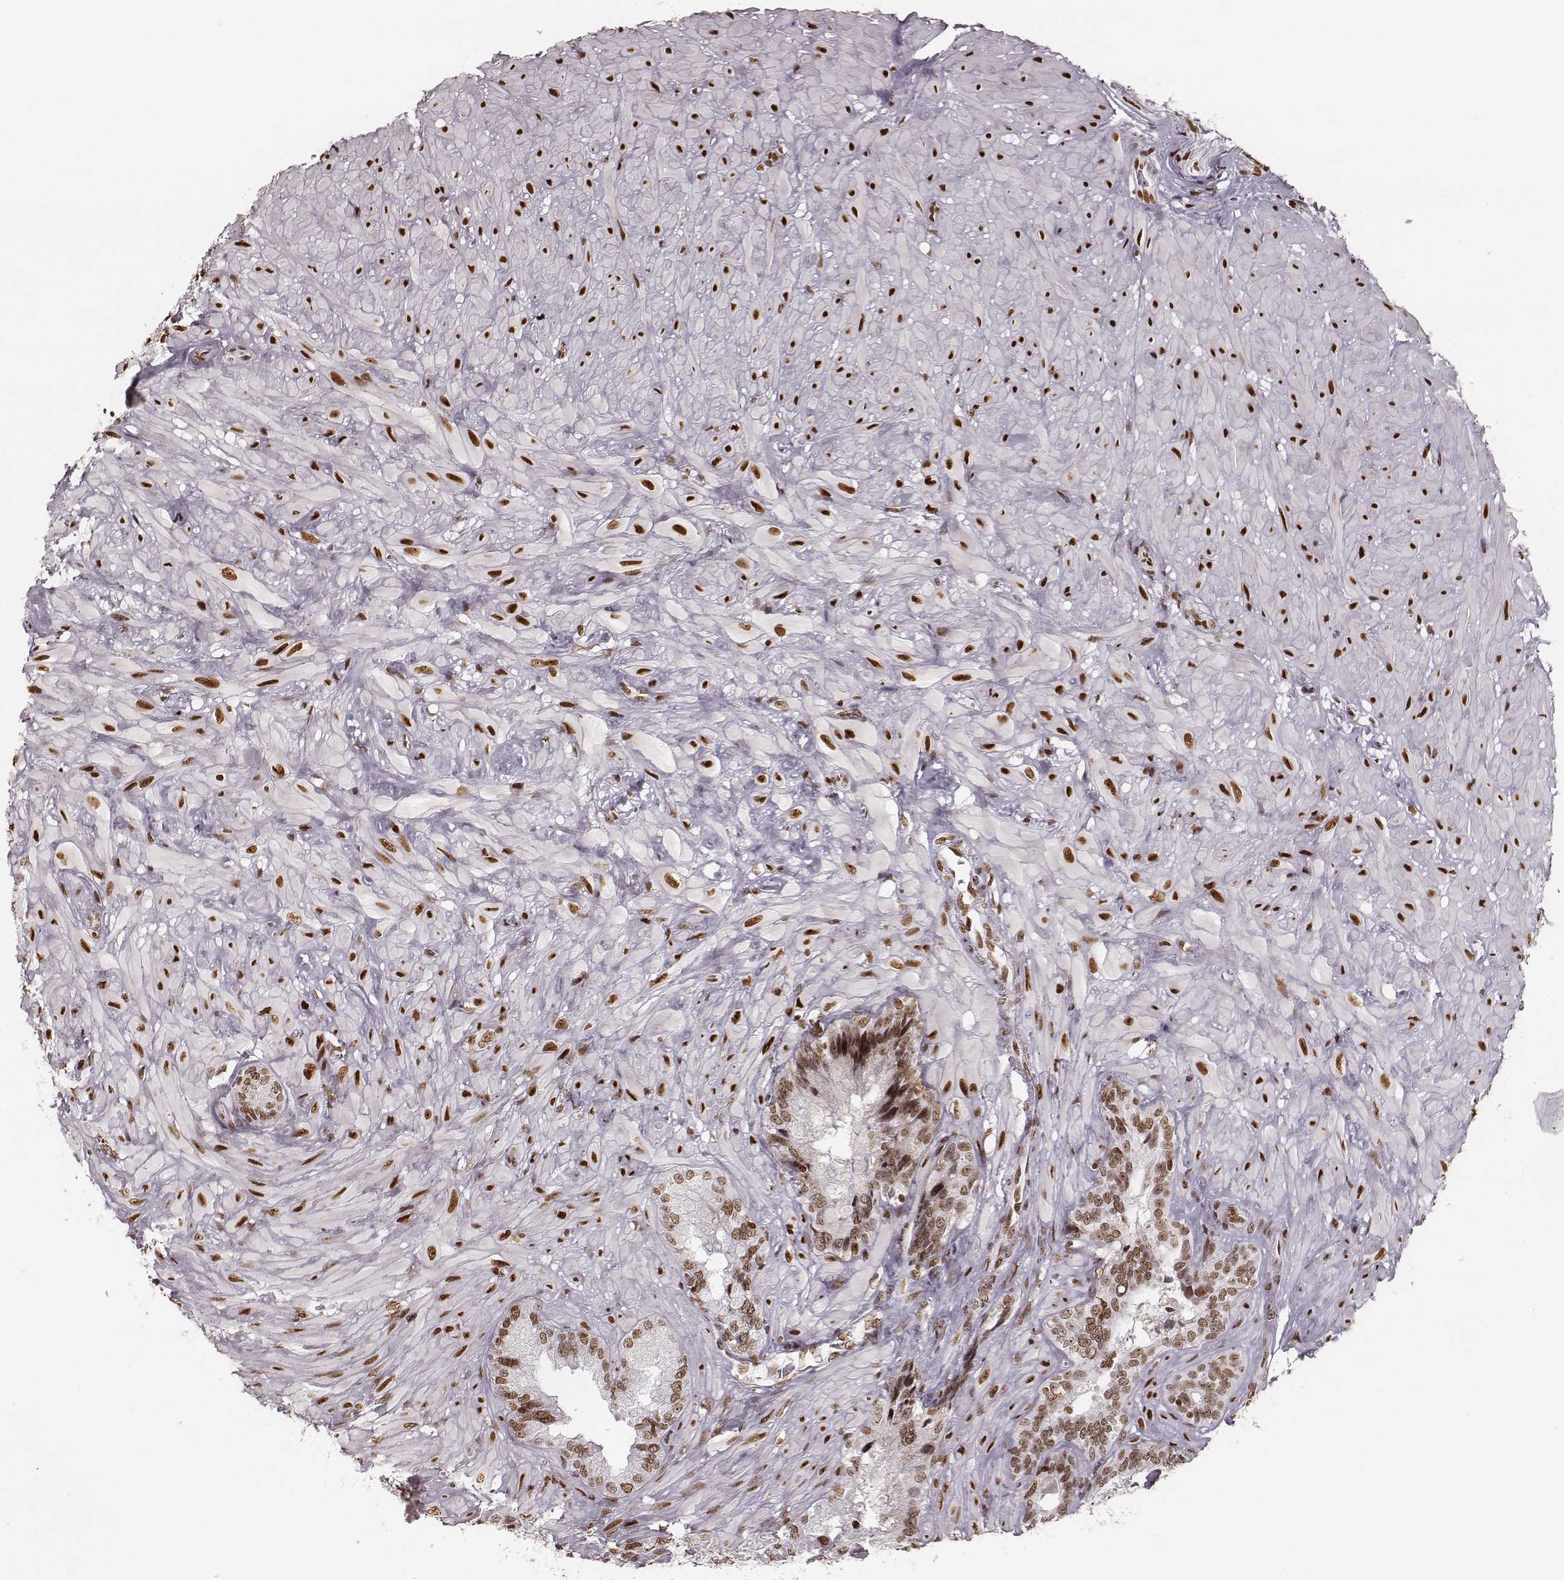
{"staining": {"intensity": "moderate", "quantity": ">75%", "location": "nuclear"}, "tissue": "seminal vesicle", "cell_type": "Glandular cells", "image_type": "normal", "snomed": [{"axis": "morphology", "description": "Normal tissue, NOS"}, {"axis": "topography", "description": "Seminal veicle"}], "caption": "Benign seminal vesicle shows moderate nuclear expression in about >75% of glandular cells, visualized by immunohistochemistry. The protein is shown in brown color, while the nuclei are stained blue.", "gene": "PARP1", "patient": {"sex": "male", "age": 72}}